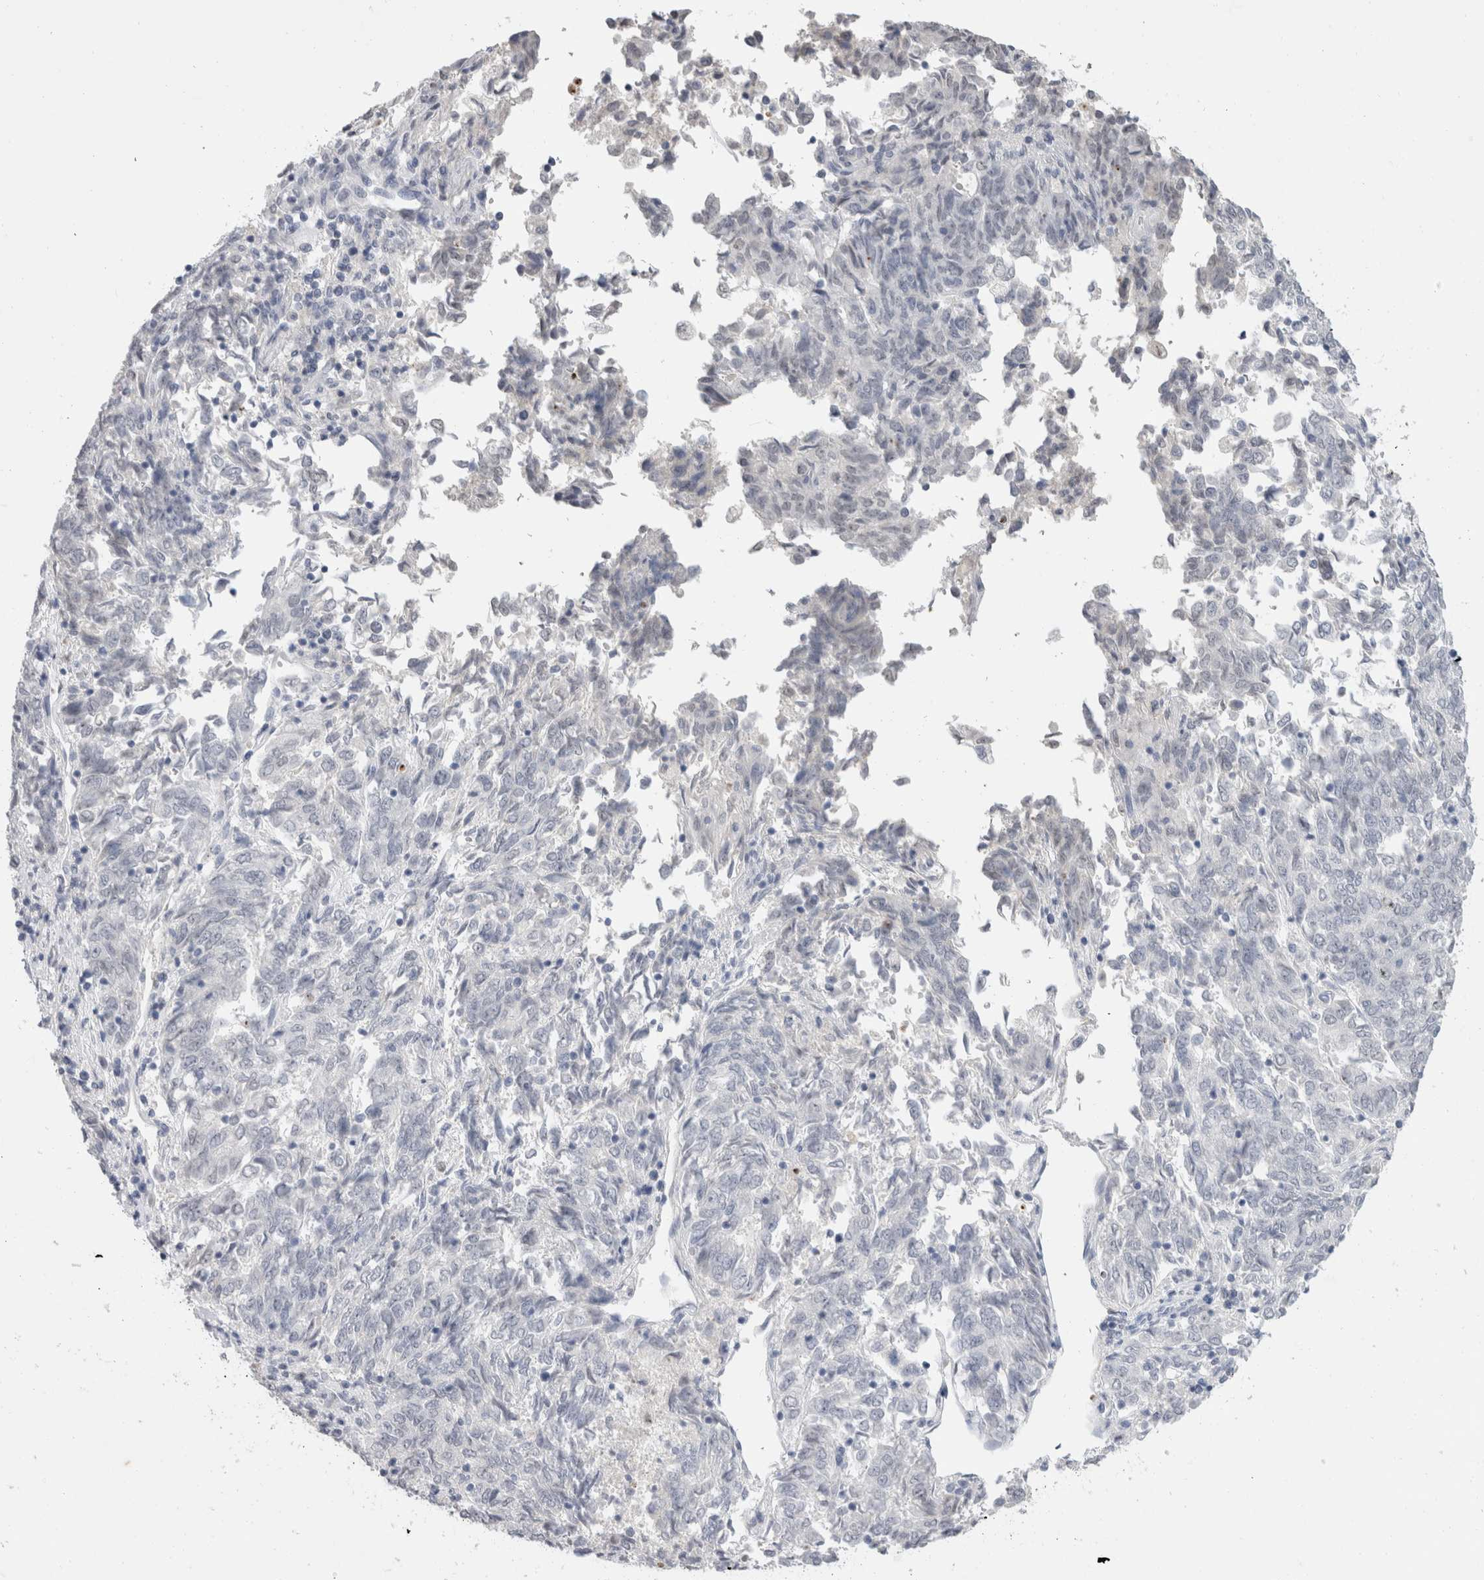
{"staining": {"intensity": "negative", "quantity": "none", "location": "none"}, "tissue": "endometrial cancer", "cell_type": "Tumor cells", "image_type": "cancer", "snomed": [{"axis": "morphology", "description": "Adenocarcinoma, NOS"}, {"axis": "topography", "description": "Endometrium"}], "caption": "The photomicrograph demonstrates no staining of tumor cells in endometrial adenocarcinoma. The staining was performed using DAB (3,3'-diaminobenzidine) to visualize the protein expression in brown, while the nuclei were stained in blue with hematoxylin (Magnification: 20x).", "gene": "CADM3", "patient": {"sex": "female", "age": 80}}